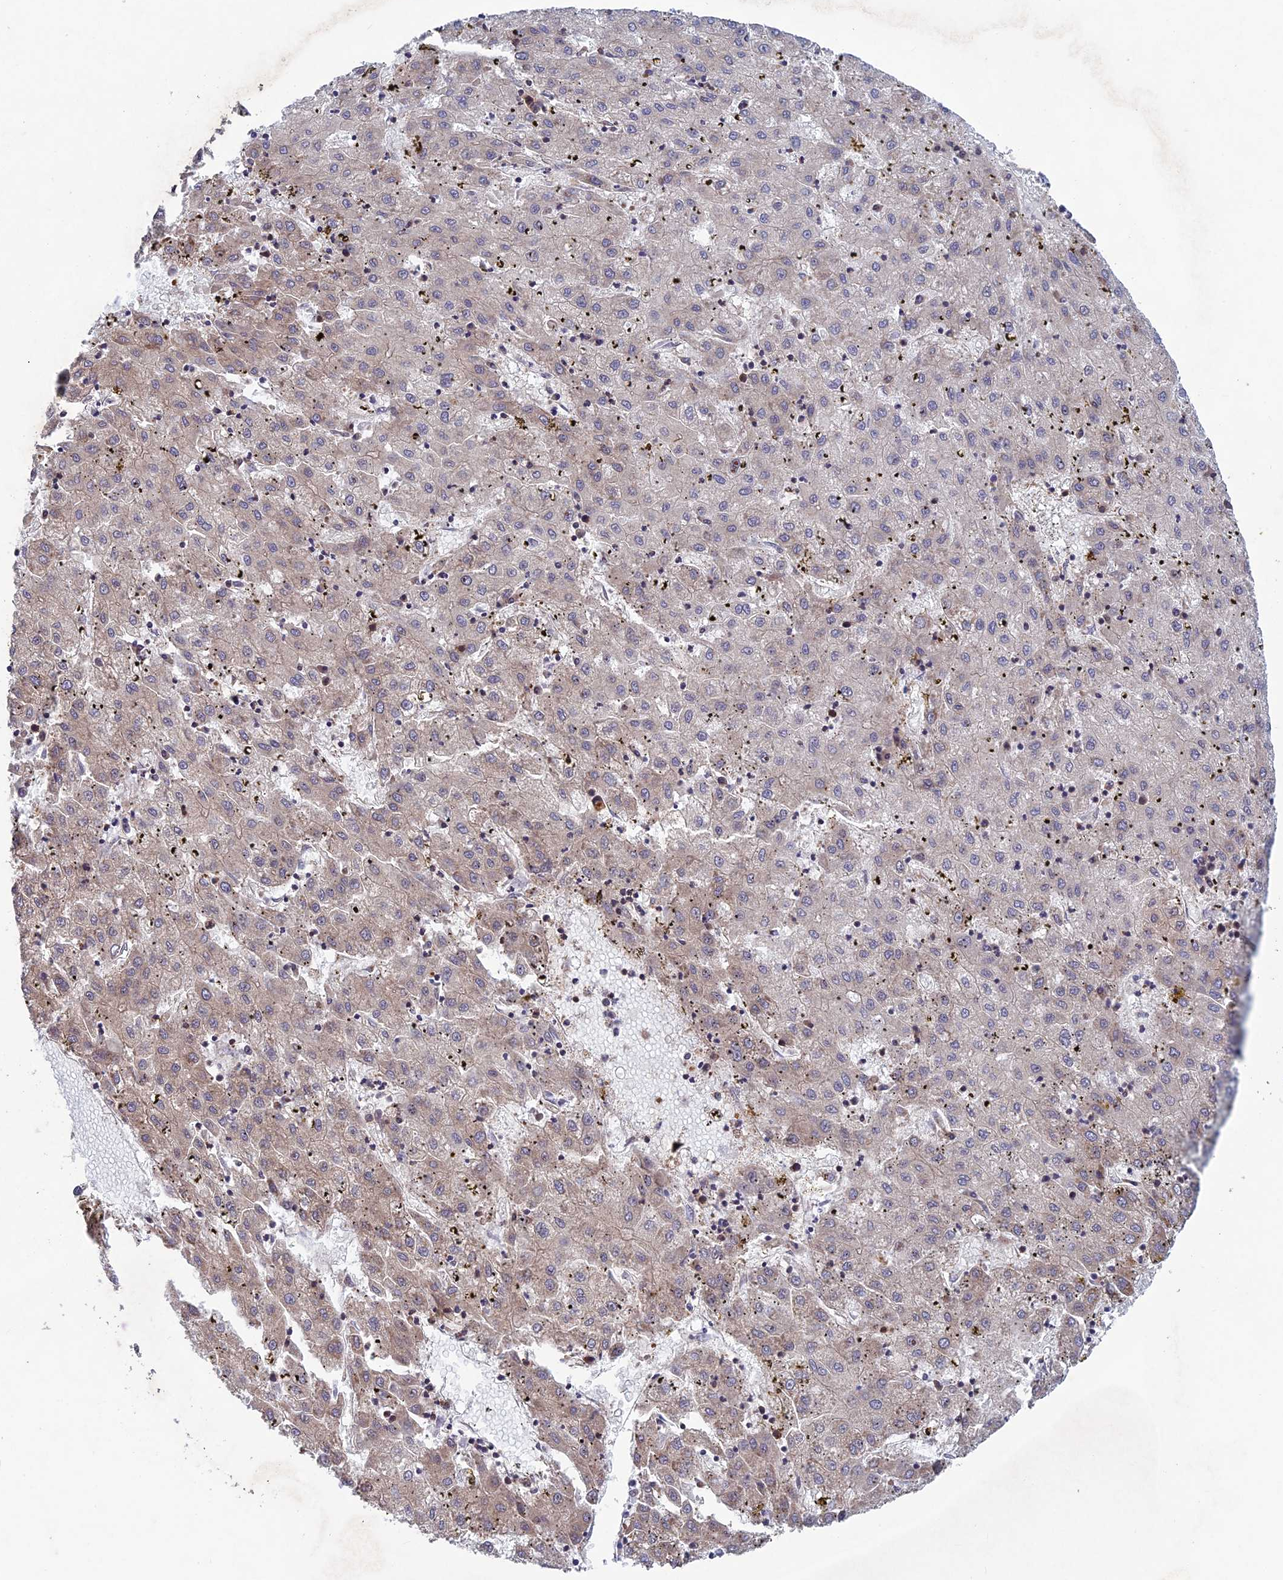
{"staining": {"intensity": "weak", "quantity": "<25%", "location": "cytoplasmic/membranous"}, "tissue": "liver cancer", "cell_type": "Tumor cells", "image_type": "cancer", "snomed": [{"axis": "morphology", "description": "Carcinoma, Hepatocellular, NOS"}, {"axis": "topography", "description": "Liver"}], "caption": "Immunohistochemical staining of human liver cancer (hepatocellular carcinoma) demonstrates no significant positivity in tumor cells.", "gene": "NCAPG", "patient": {"sex": "male", "age": 72}}